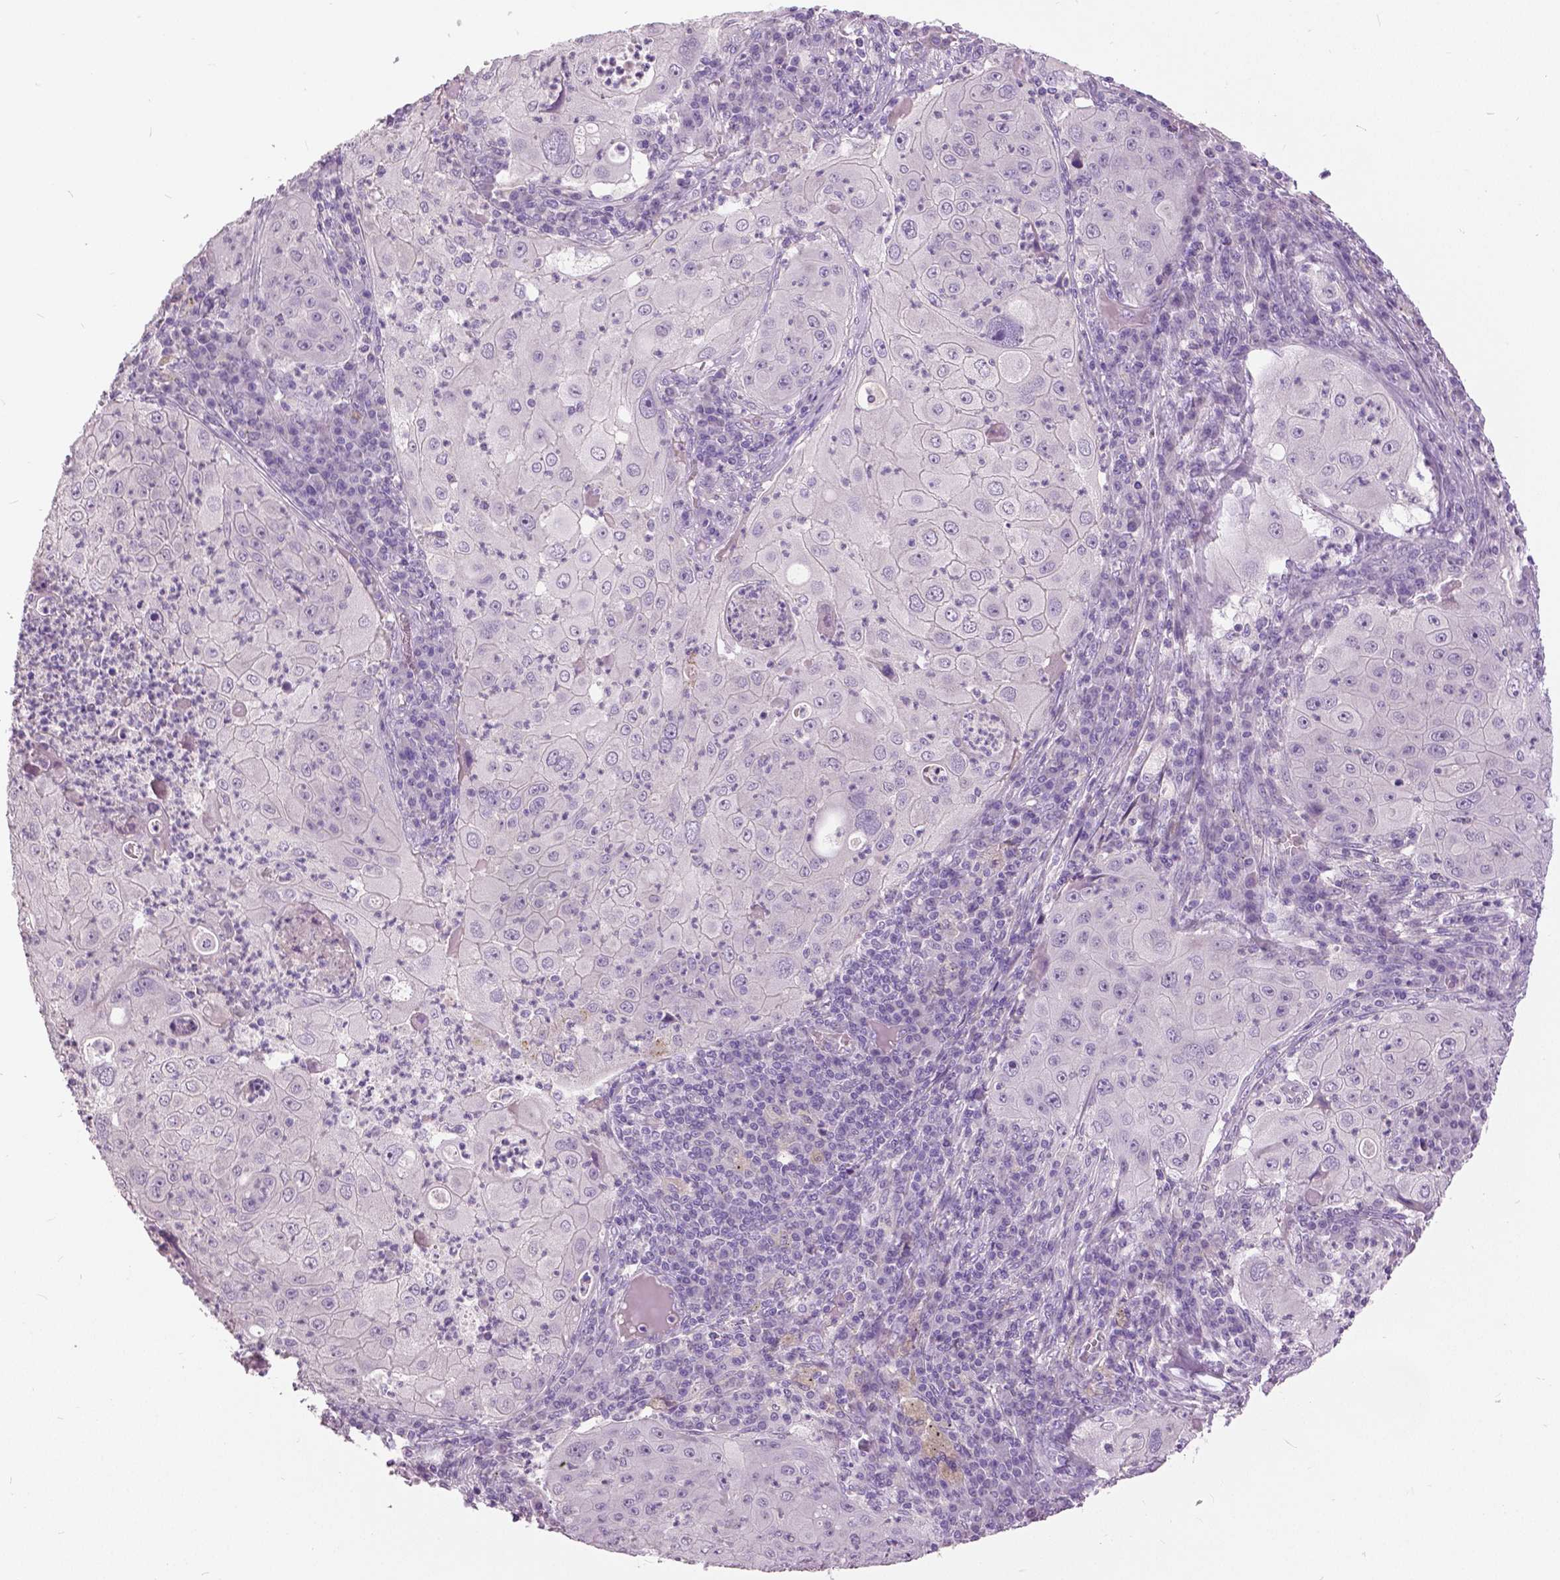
{"staining": {"intensity": "negative", "quantity": "none", "location": "none"}, "tissue": "lung cancer", "cell_type": "Tumor cells", "image_type": "cancer", "snomed": [{"axis": "morphology", "description": "Squamous cell carcinoma, NOS"}, {"axis": "topography", "description": "Lung"}], "caption": "Tumor cells are negative for protein expression in human lung cancer (squamous cell carcinoma).", "gene": "GRIN2A", "patient": {"sex": "female", "age": 59}}